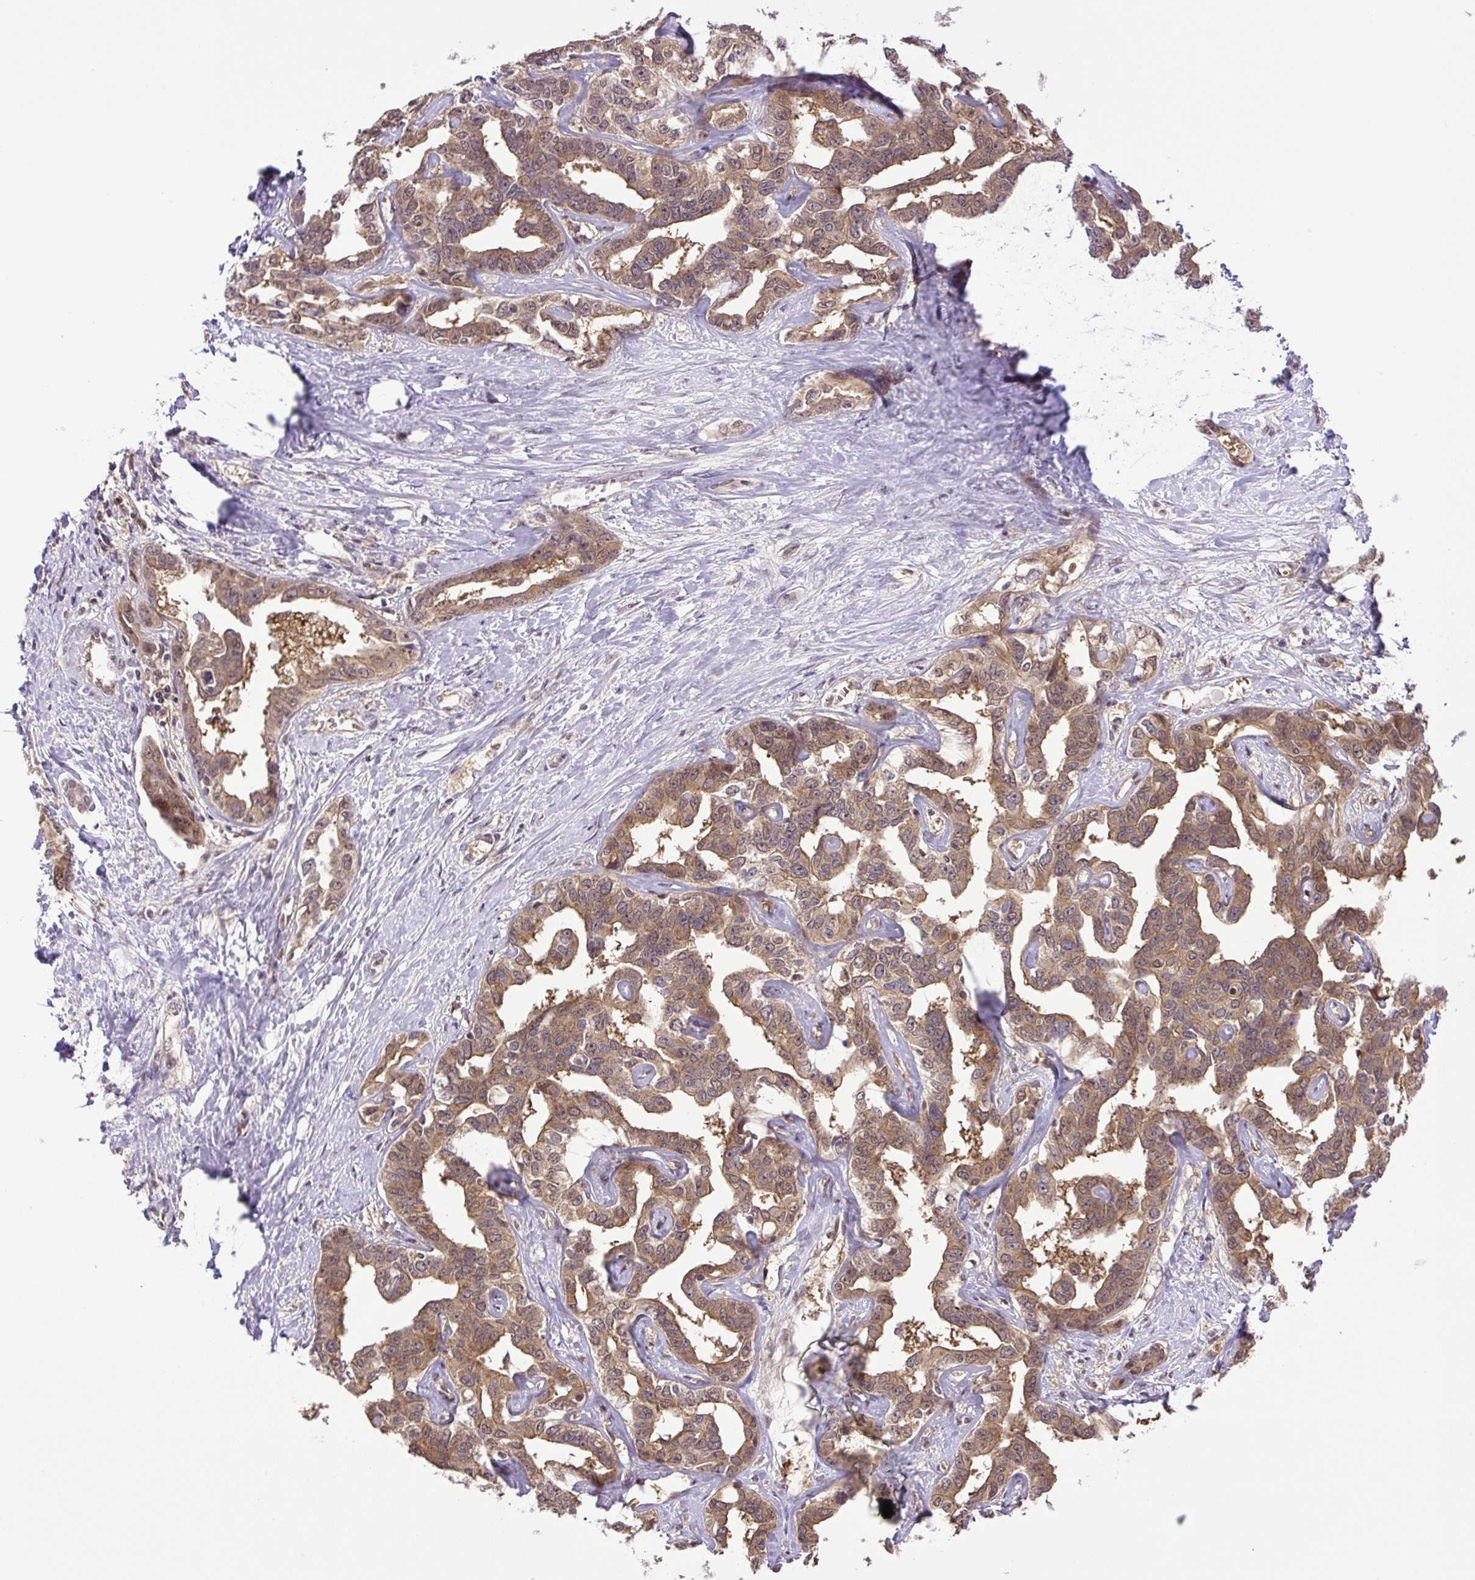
{"staining": {"intensity": "moderate", "quantity": ">75%", "location": "cytoplasmic/membranous,nuclear"}, "tissue": "liver cancer", "cell_type": "Tumor cells", "image_type": "cancer", "snomed": [{"axis": "morphology", "description": "Cholangiocarcinoma"}, {"axis": "topography", "description": "Liver"}], "caption": "DAB immunohistochemical staining of liver cancer (cholangiocarcinoma) reveals moderate cytoplasmic/membranous and nuclear protein expression in about >75% of tumor cells. The protein of interest is stained brown, and the nuclei are stained in blue (DAB IHC with brightfield microscopy, high magnification).", "gene": "SGTA", "patient": {"sex": "male", "age": 59}}